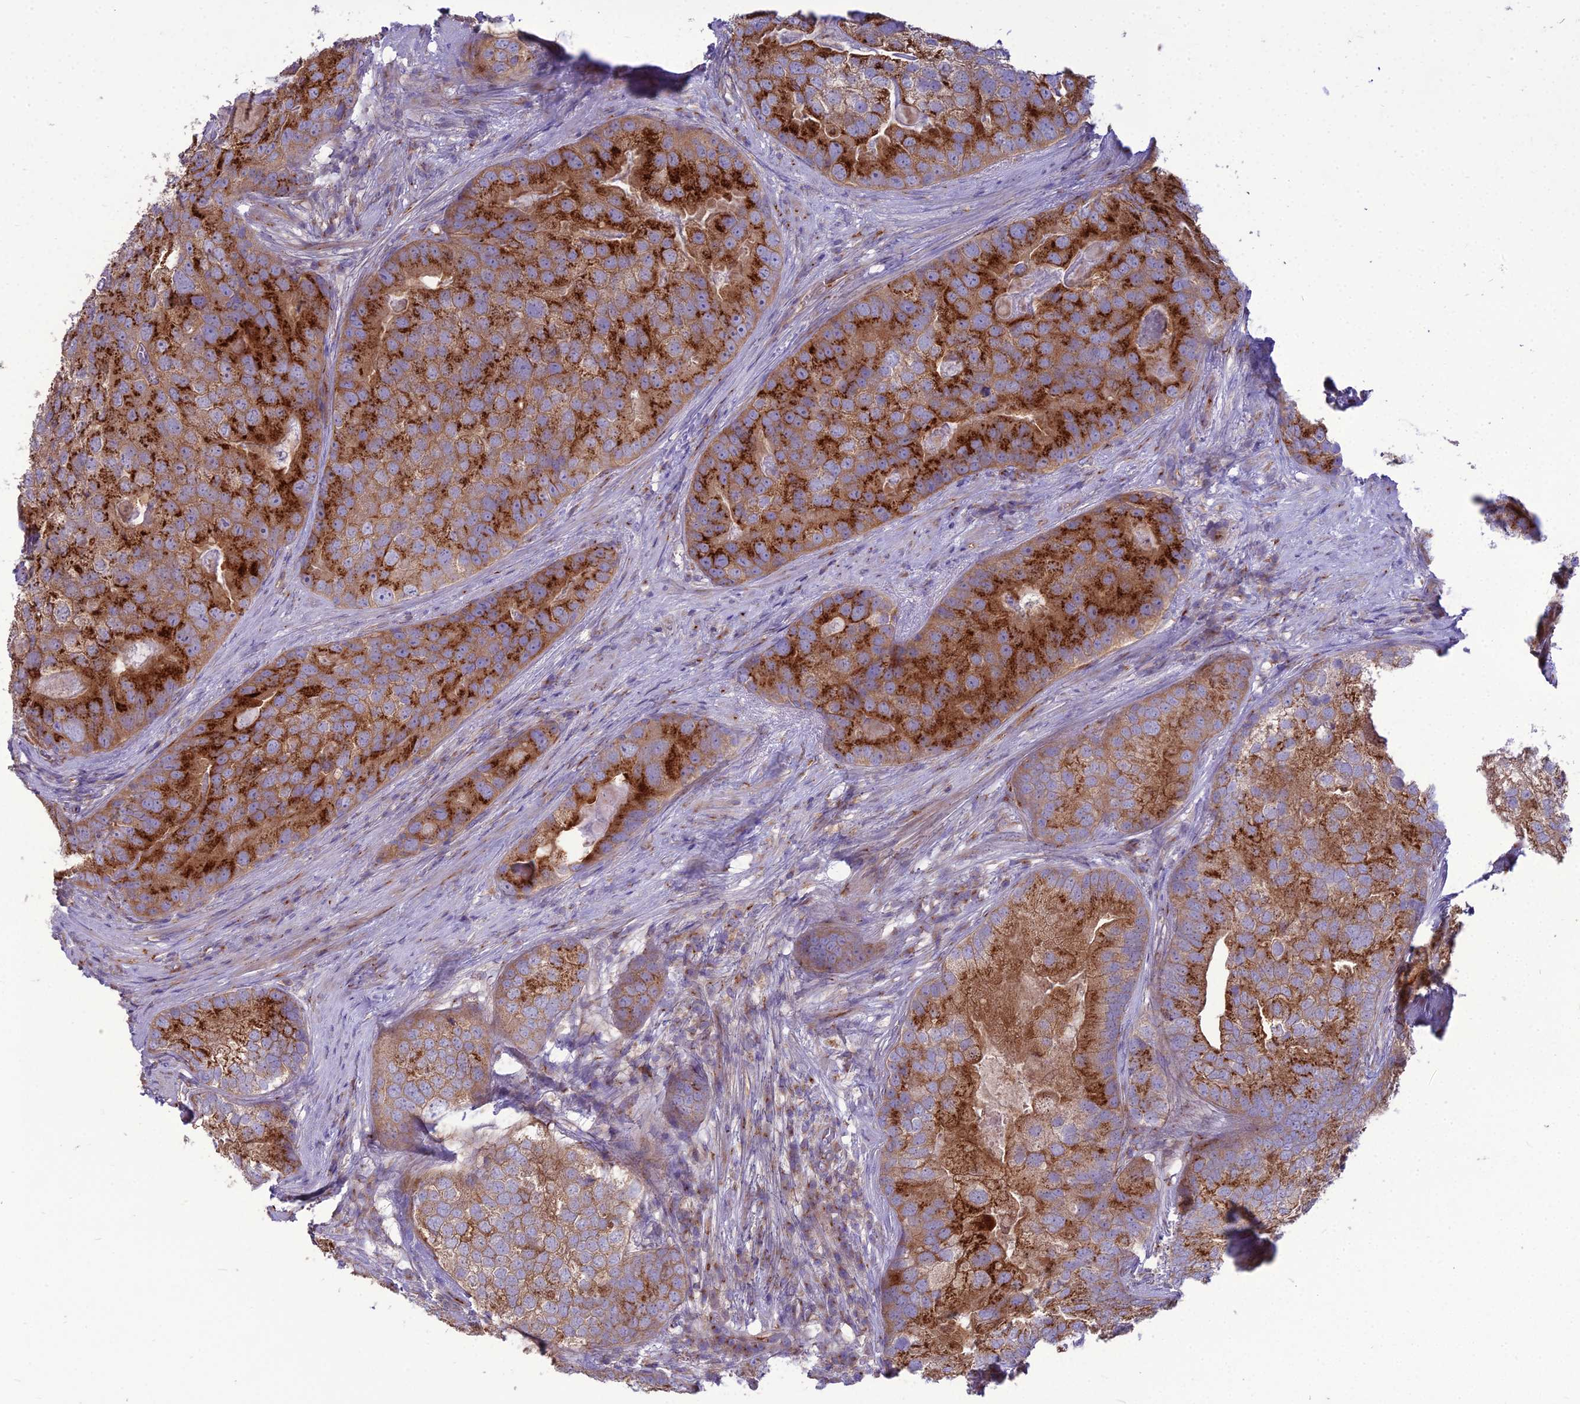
{"staining": {"intensity": "strong", "quantity": ">75%", "location": "cytoplasmic/membranous"}, "tissue": "prostate cancer", "cell_type": "Tumor cells", "image_type": "cancer", "snomed": [{"axis": "morphology", "description": "Adenocarcinoma, High grade"}, {"axis": "topography", "description": "Prostate"}], "caption": "Prostate cancer stained with a protein marker displays strong staining in tumor cells.", "gene": "SPRYD7", "patient": {"sex": "male", "age": 62}}